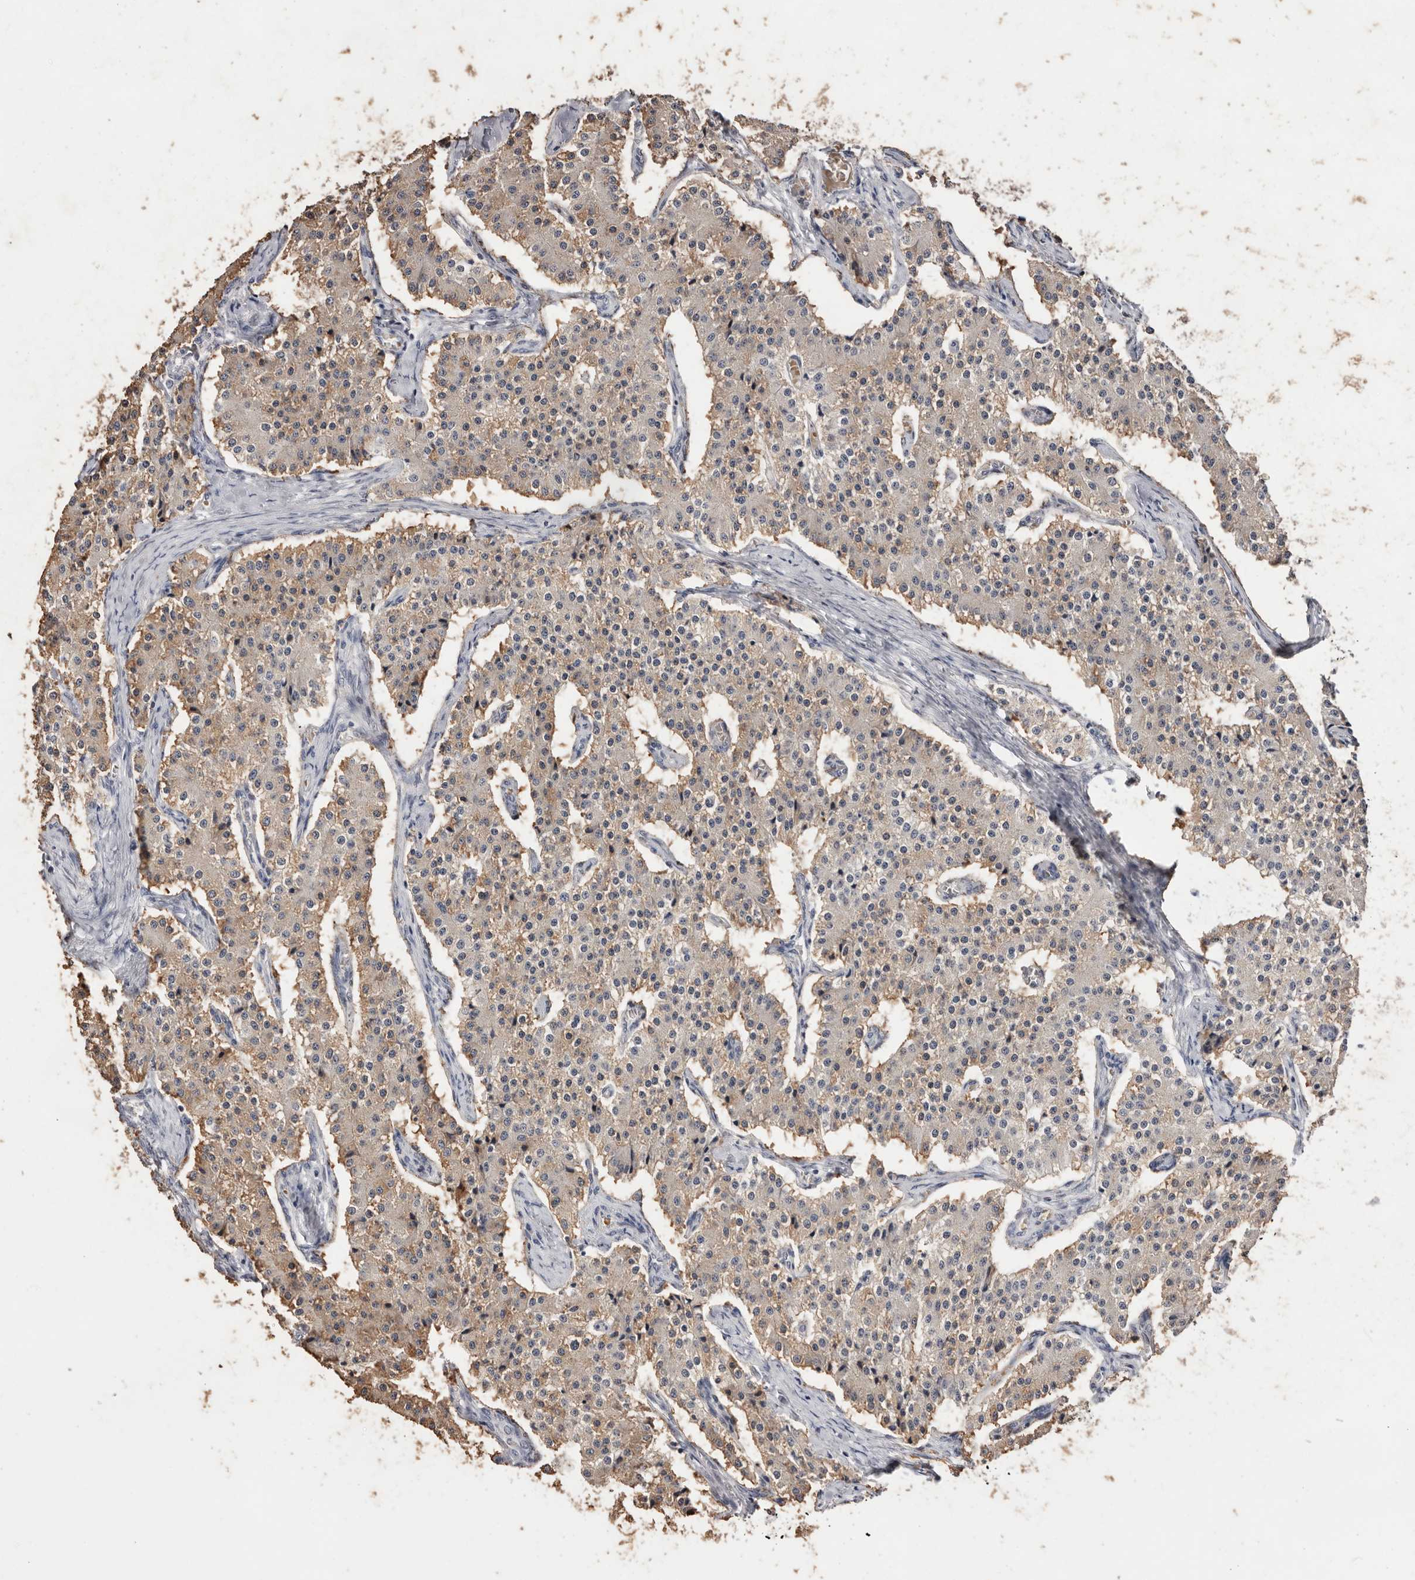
{"staining": {"intensity": "weak", "quantity": ">75%", "location": "cytoplasmic/membranous"}, "tissue": "carcinoid", "cell_type": "Tumor cells", "image_type": "cancer", "snomed": [{"axis": "morphology", "description": "Carcinoid, malignant, NOS"}, {"axis": "topography", "description": "Colon"}], "caption": "Carcinoid stained for a protein (brown) reveals weak cytoplasmic/membranous positive staining in approximately >75% of tumor cells.", "gene": "DOP1A", "patient": {"sex": "female", "age": 52}}